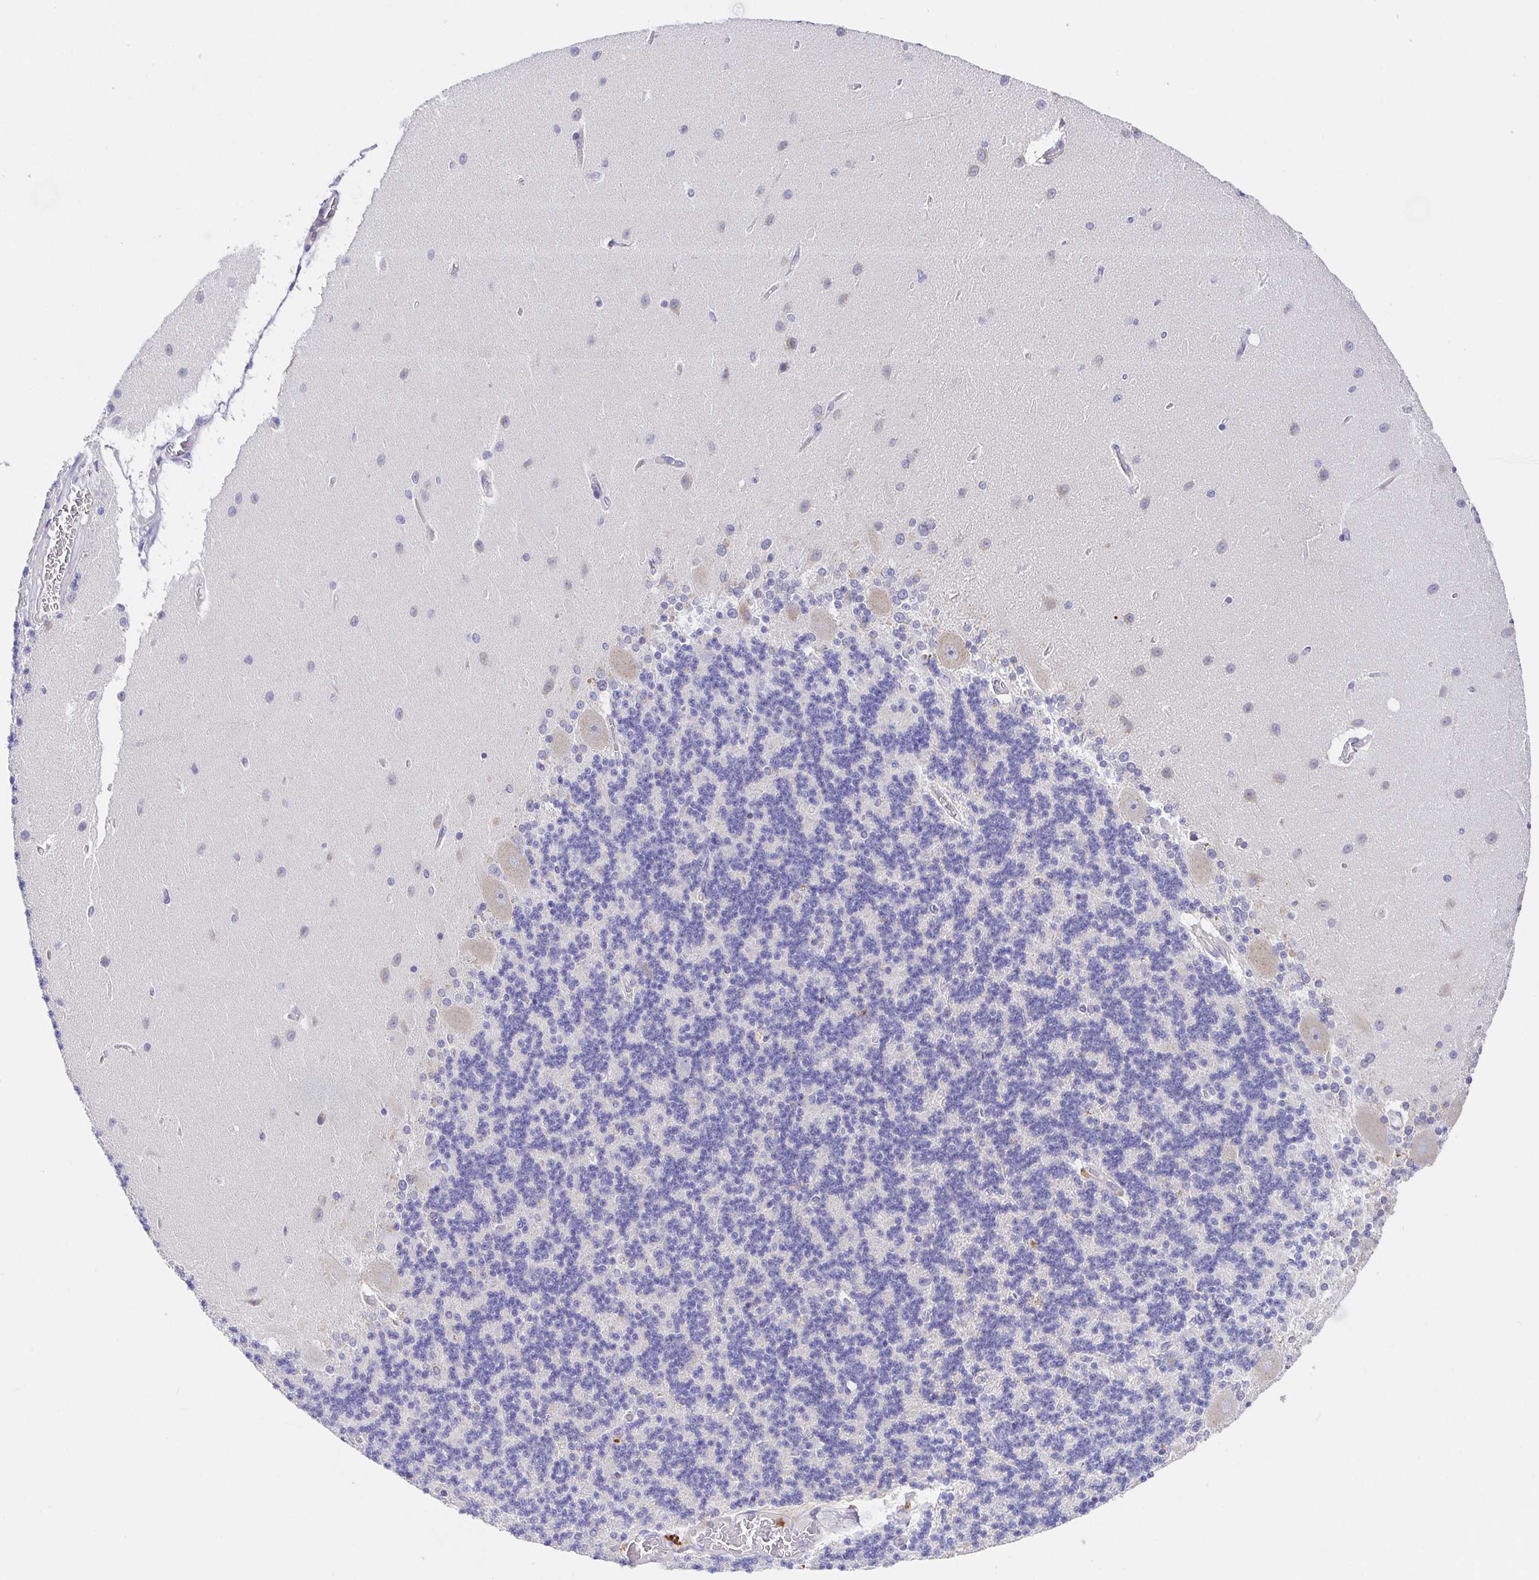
{"staining": {"intensity": "negative", "quantity": "none", "location": "none"}, "tissue": "cerebellum", "cell_type": "Cells in granular layer", "image_type": "normal", "snomed": [{"axis": "morphology", "description": "Normal tissue, NOS"}, {"axis": "topography", "description": "Cerebellum"}], "caption": "DAB (3,3'-diaminobenzidine) immunohistochemical staining of benign human cerebellum displays no significant expression in cells in granular layer. (DAB (3,3'-diaminobenzidine) immunohistochemistry (IHC) visualized using brightfield microscopy, high magnification).", "gene": "GOLGA1", "patient": {"sex": "female", "age": 54}}